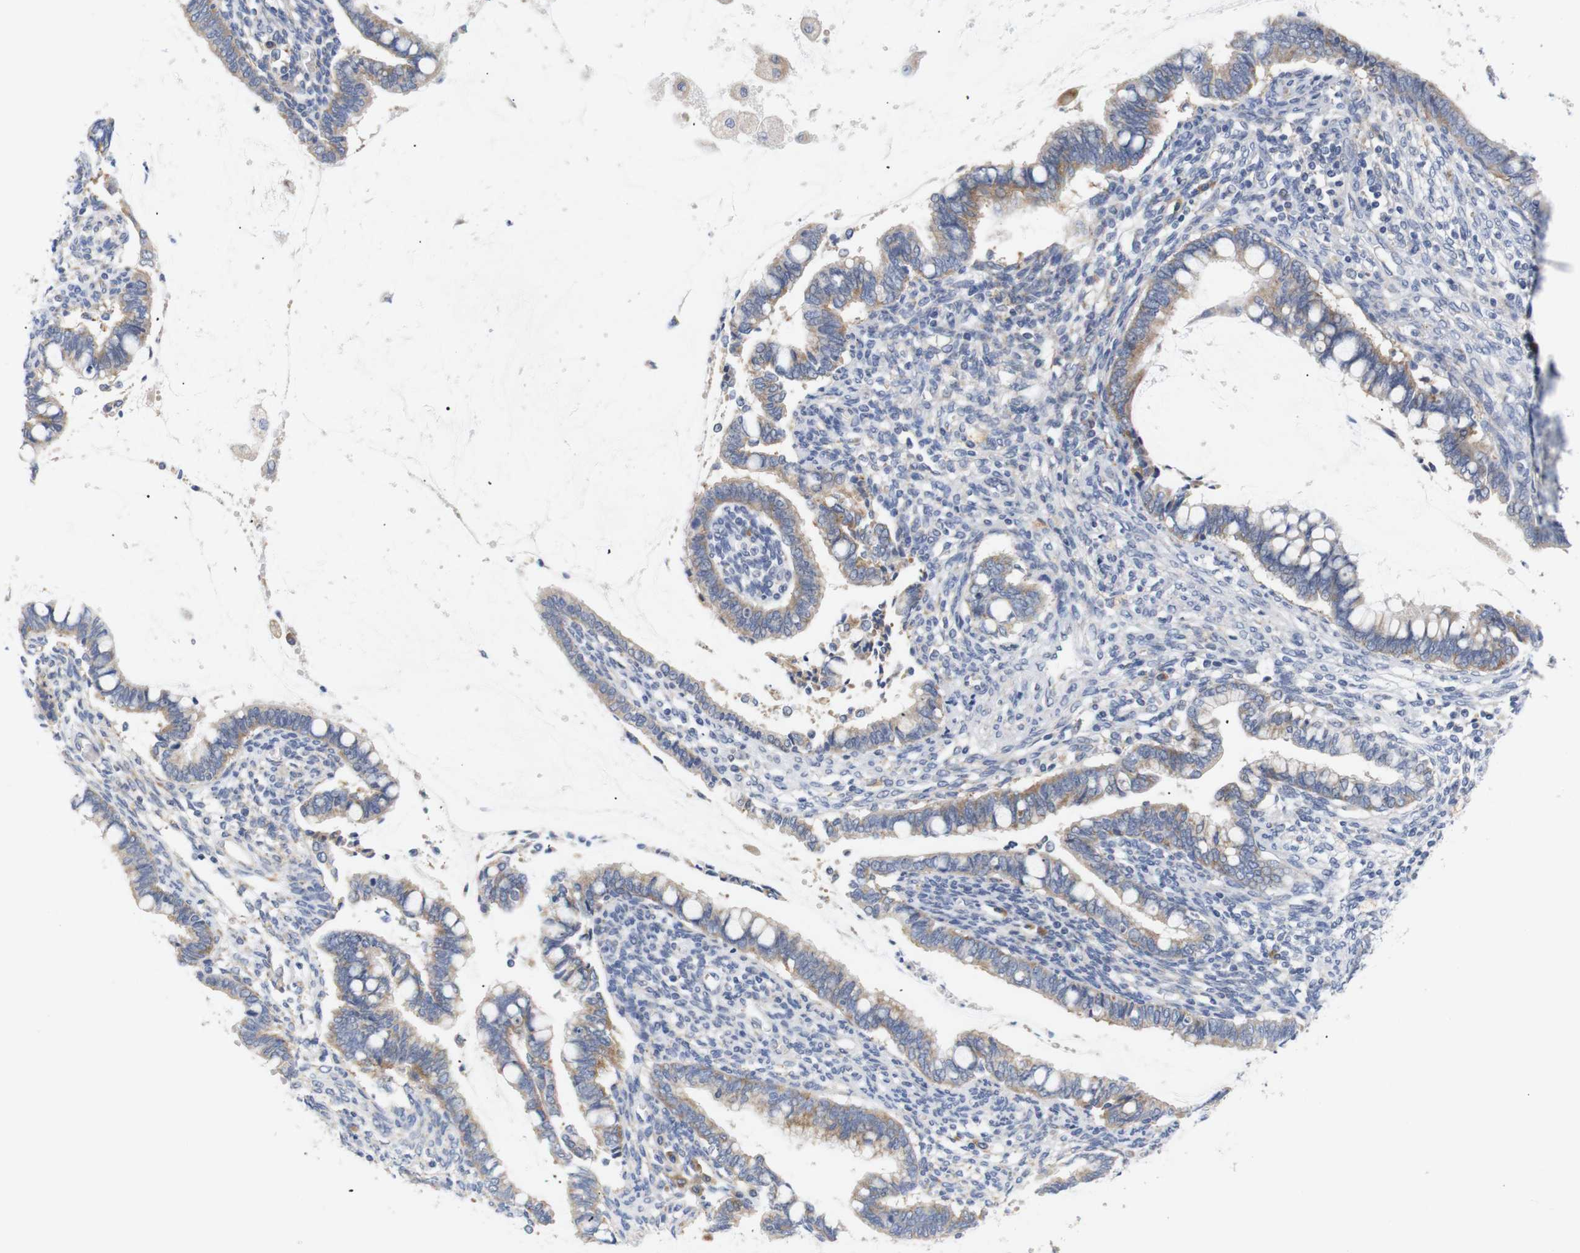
{"staining": {"intensity": "moderate", "quantity": ">75%", "location": "cytoplasmic/membranous"}, "tissue": "cervical cancer", "cell_type": "Tumor cells", "image_type": "cancer", "snomed": [{"axis": "morphology", "description": "Adenocarcinoma, NOS"}, {"axis": "topography", "description": "Cervix"}], "caption": "This histopathology image exhibits cervical cancer stained with immunohistochemistry (IHC) to label a protein in brown. The cytoplasmic/membranous of tumor cells show moderate positivity for the protein. Nuclei are counter-stained blue.", "gene": "TRIM5", "patient": {"sex": "female", "age": 44}}